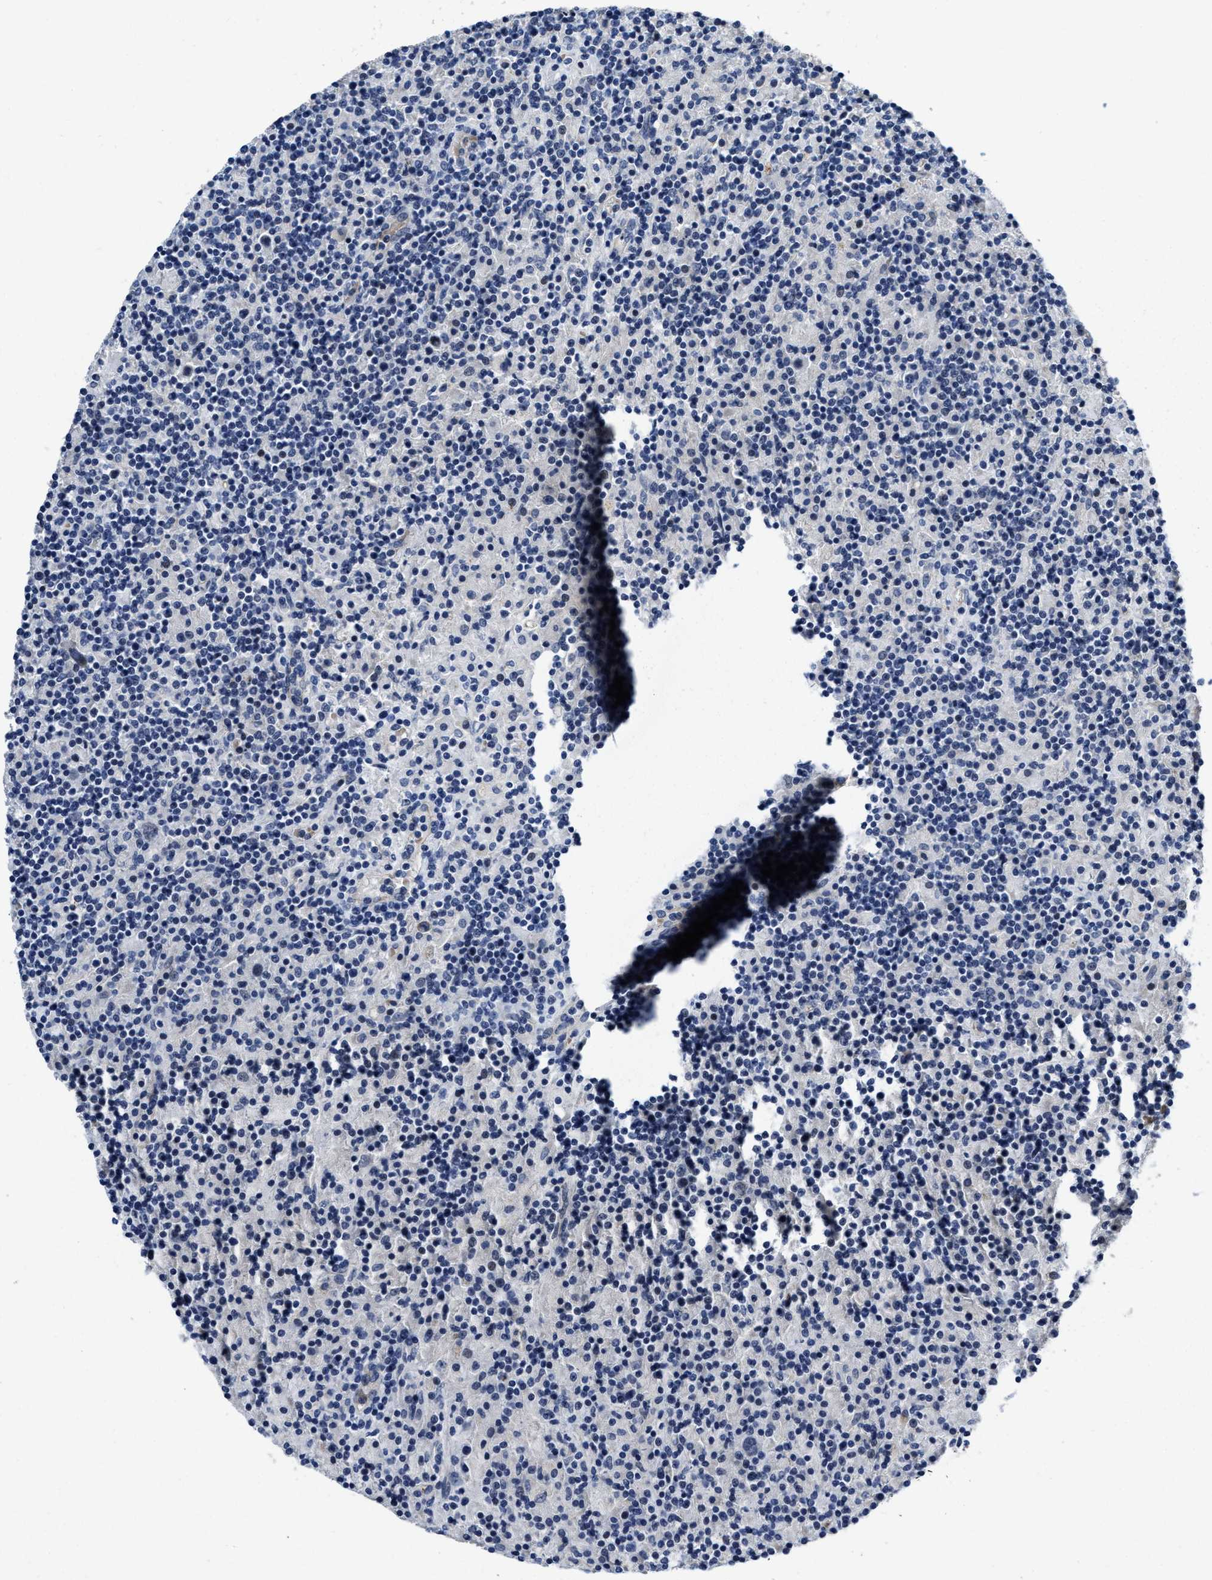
{"staining": {"intensity": "negative", "quantity": "none", "location": "none"}, "tissue": "lymphoma", "cell_type": "Tumor cells", "image_type": "cancer", "snomed": [{"axis": "morphology", "description": "Hodgkin's disease, NOS"}, {"axis": "topography", "description": "Lymph node"}], "caption": "There is no significant staining in tumor cells of Hodgkin's disease.", "gene": "GHITM", "patient": {"sex": "male", "age": 70}}